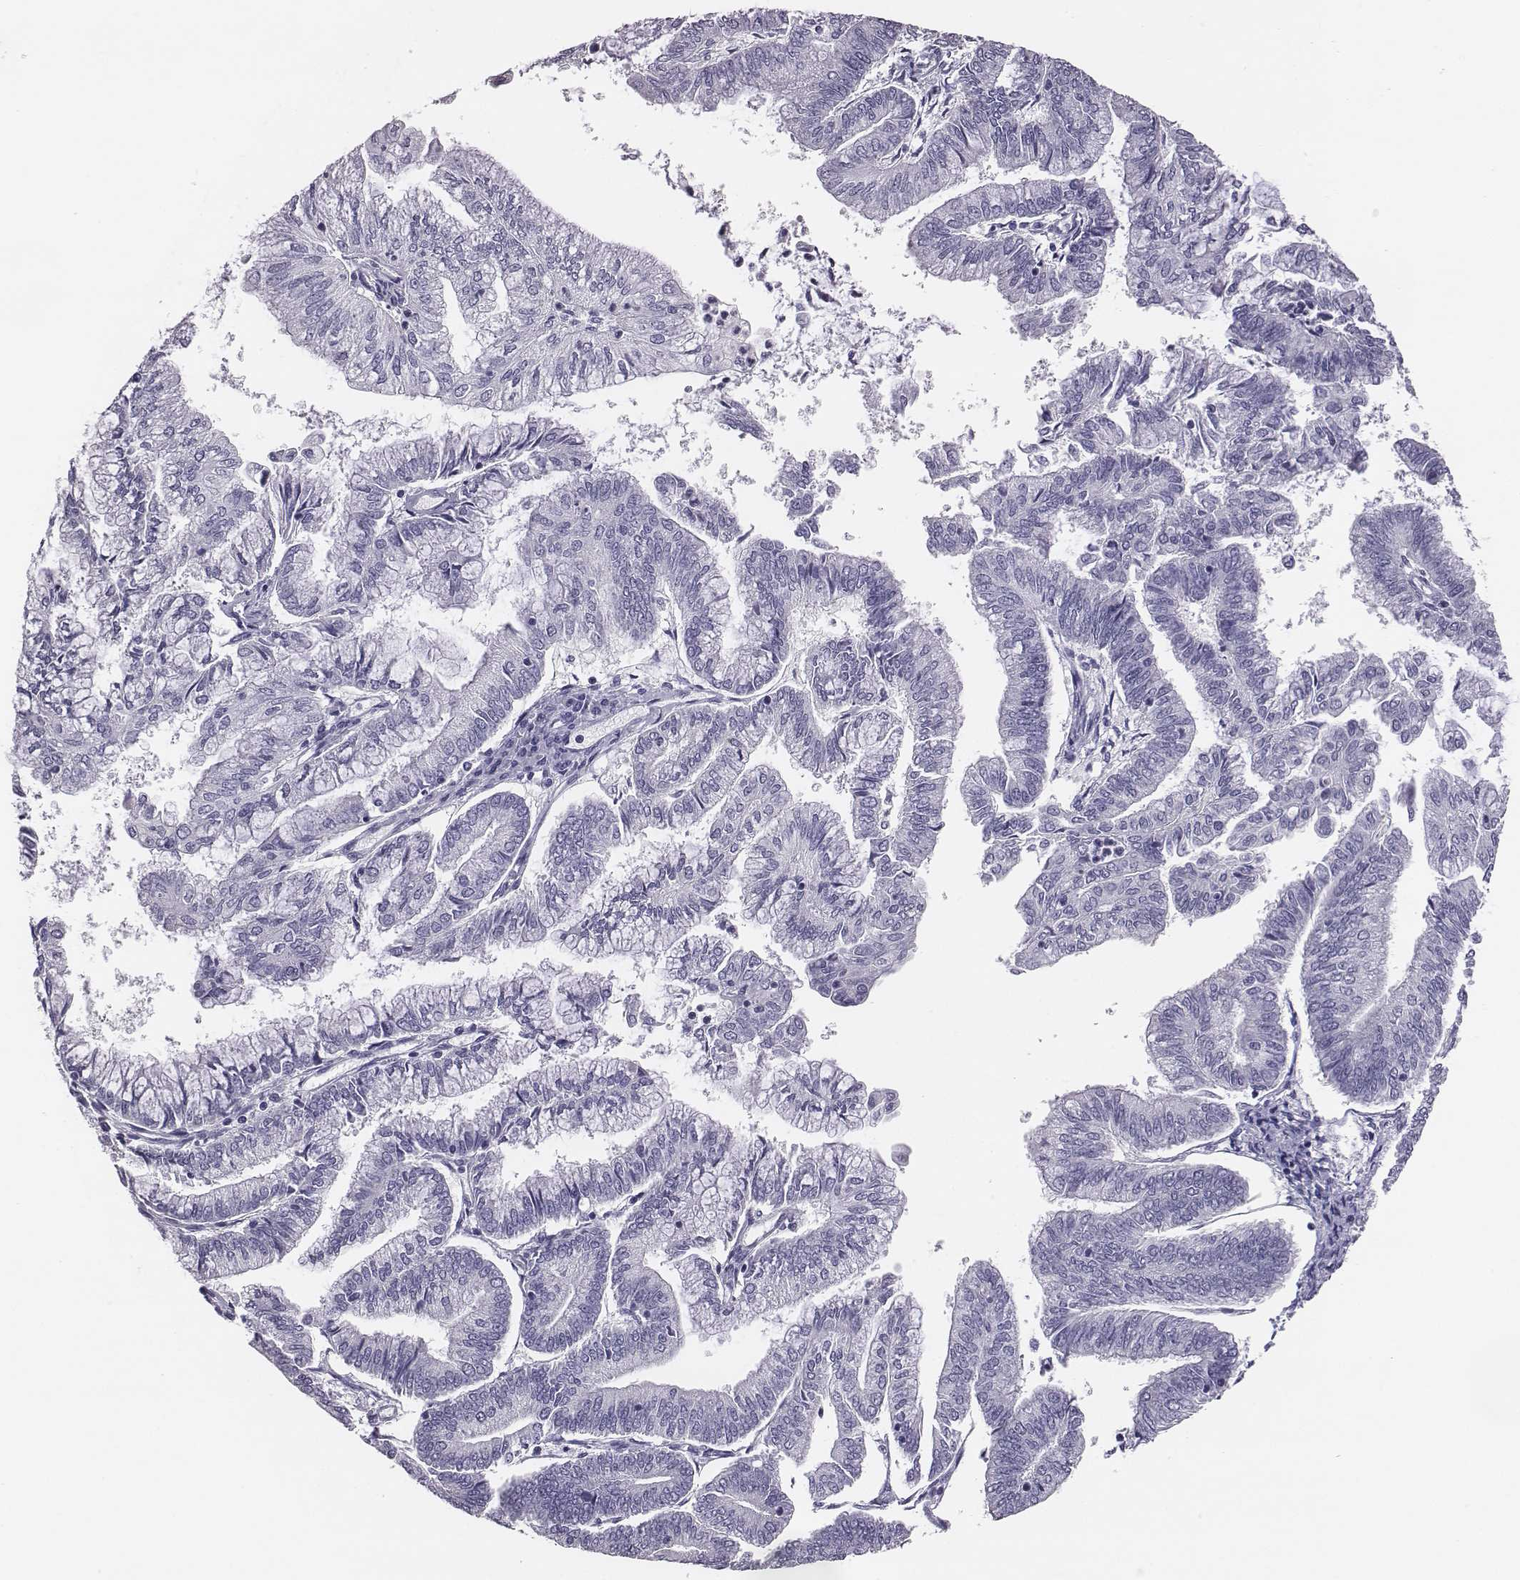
{"staining": {"intensity": "negative", "quantity": "none", "location": "none"}, "tissue": "endometrial cancer", "cell_type": "Tumor cells", "image_type": "cancer", "snomed": [{"axis": "morphology", "description": "Adenocarcinoma, NOS"}, {"axis": "topography", "description": "Endometrium"}], "caption": "Tumor cells show no significant expression in endometrial cancer (adenocarcinoma).", "gene": "ACOD1", "patient": {"sex": "female", "age": 55}}